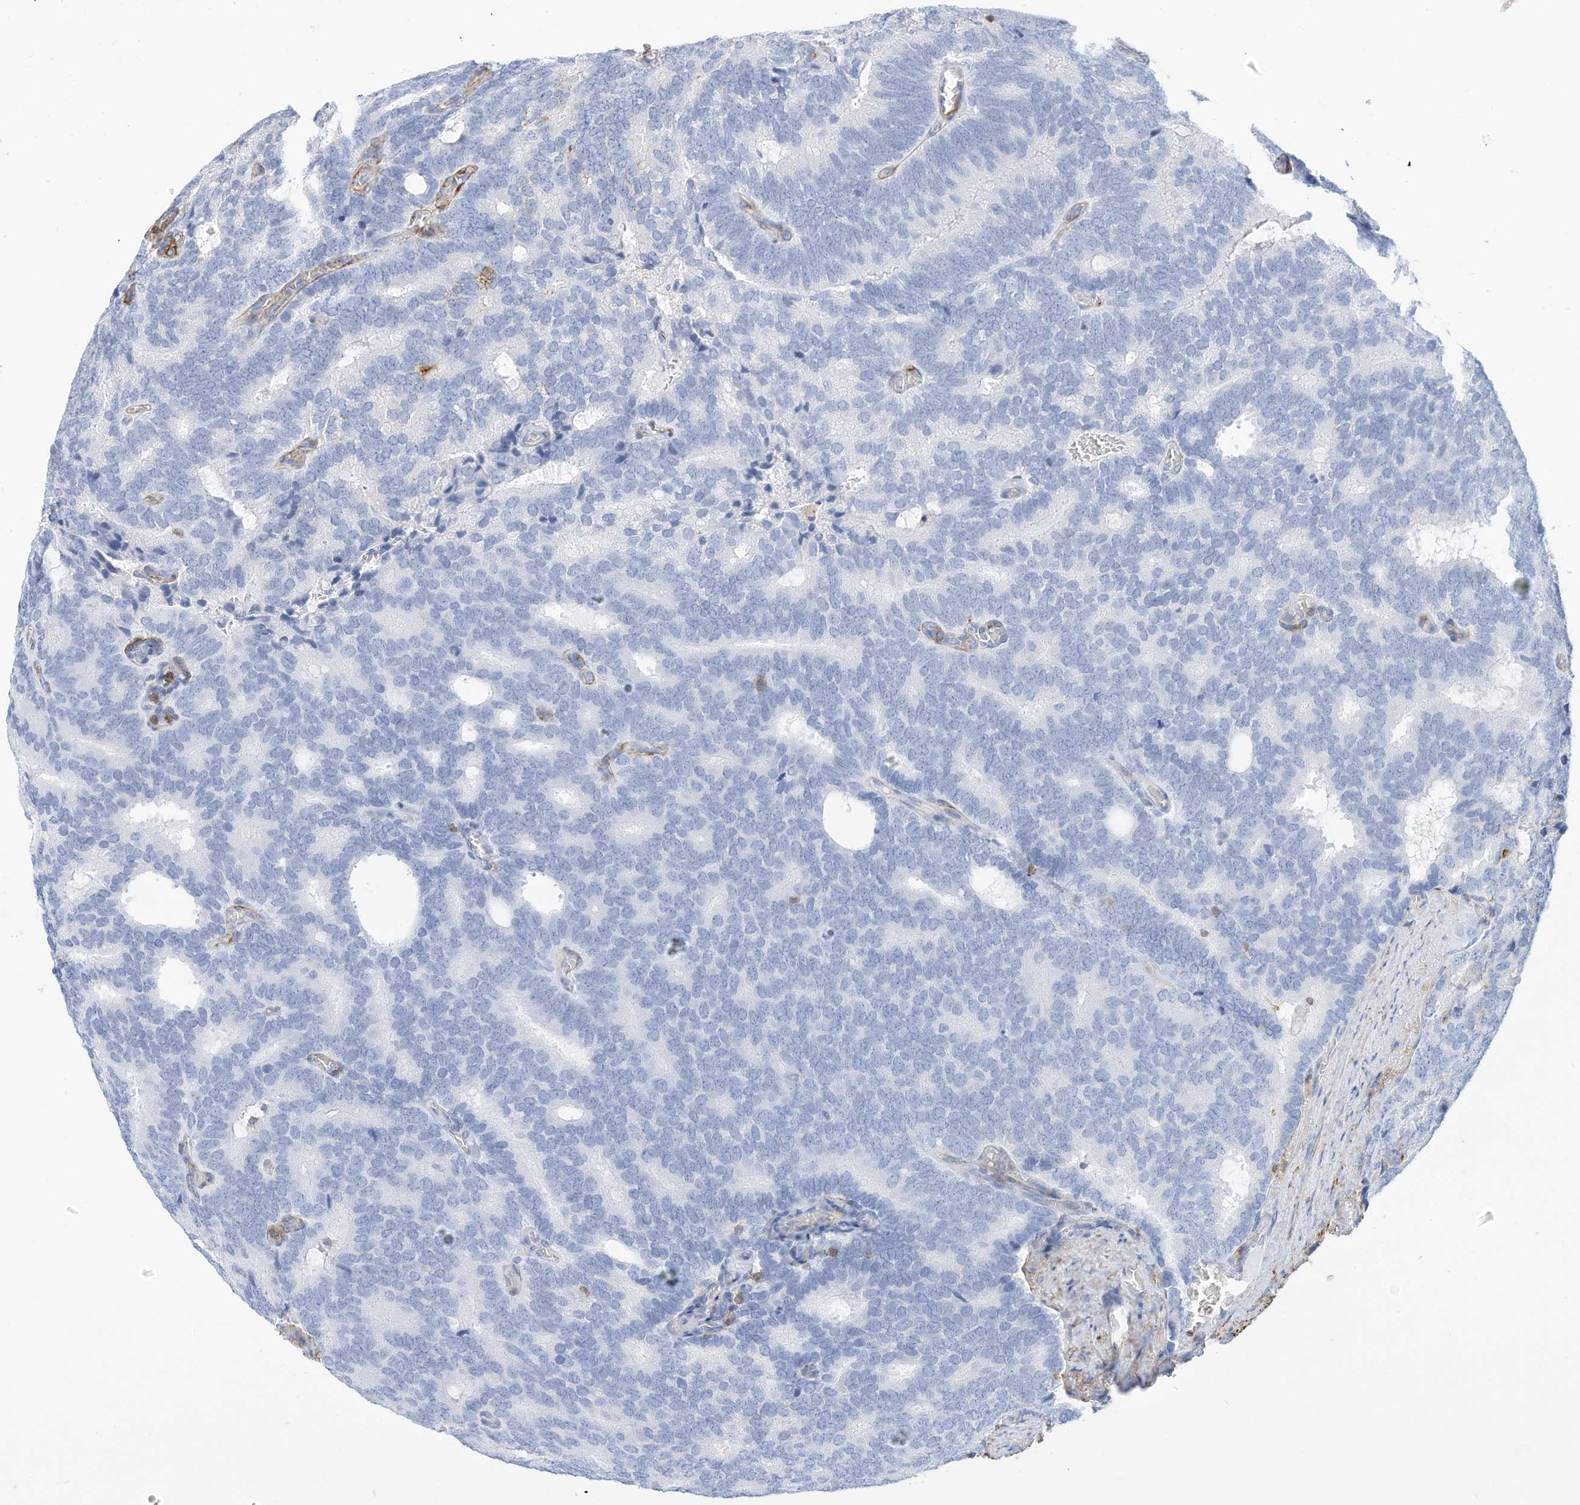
{"staining": {"intensity": "negative", "quantity": "none", "location": "none"}, "tissue": "prostate cancer", "cell_type": "Tumor cells", "image_type": "cancer", "snomed": [{"axis": "morphology", "description": "Adenocarcinoma, Low grade"}, {"axis": "topography", "description": "Prostate"}], "caption": "Human adenocarcinoma (low-grade) (prostate) stained for a protein using IHC displays no positivity in tumor cells.", "gene": "TXNDC9", "patient": {"sex": "male", "age": 71}}